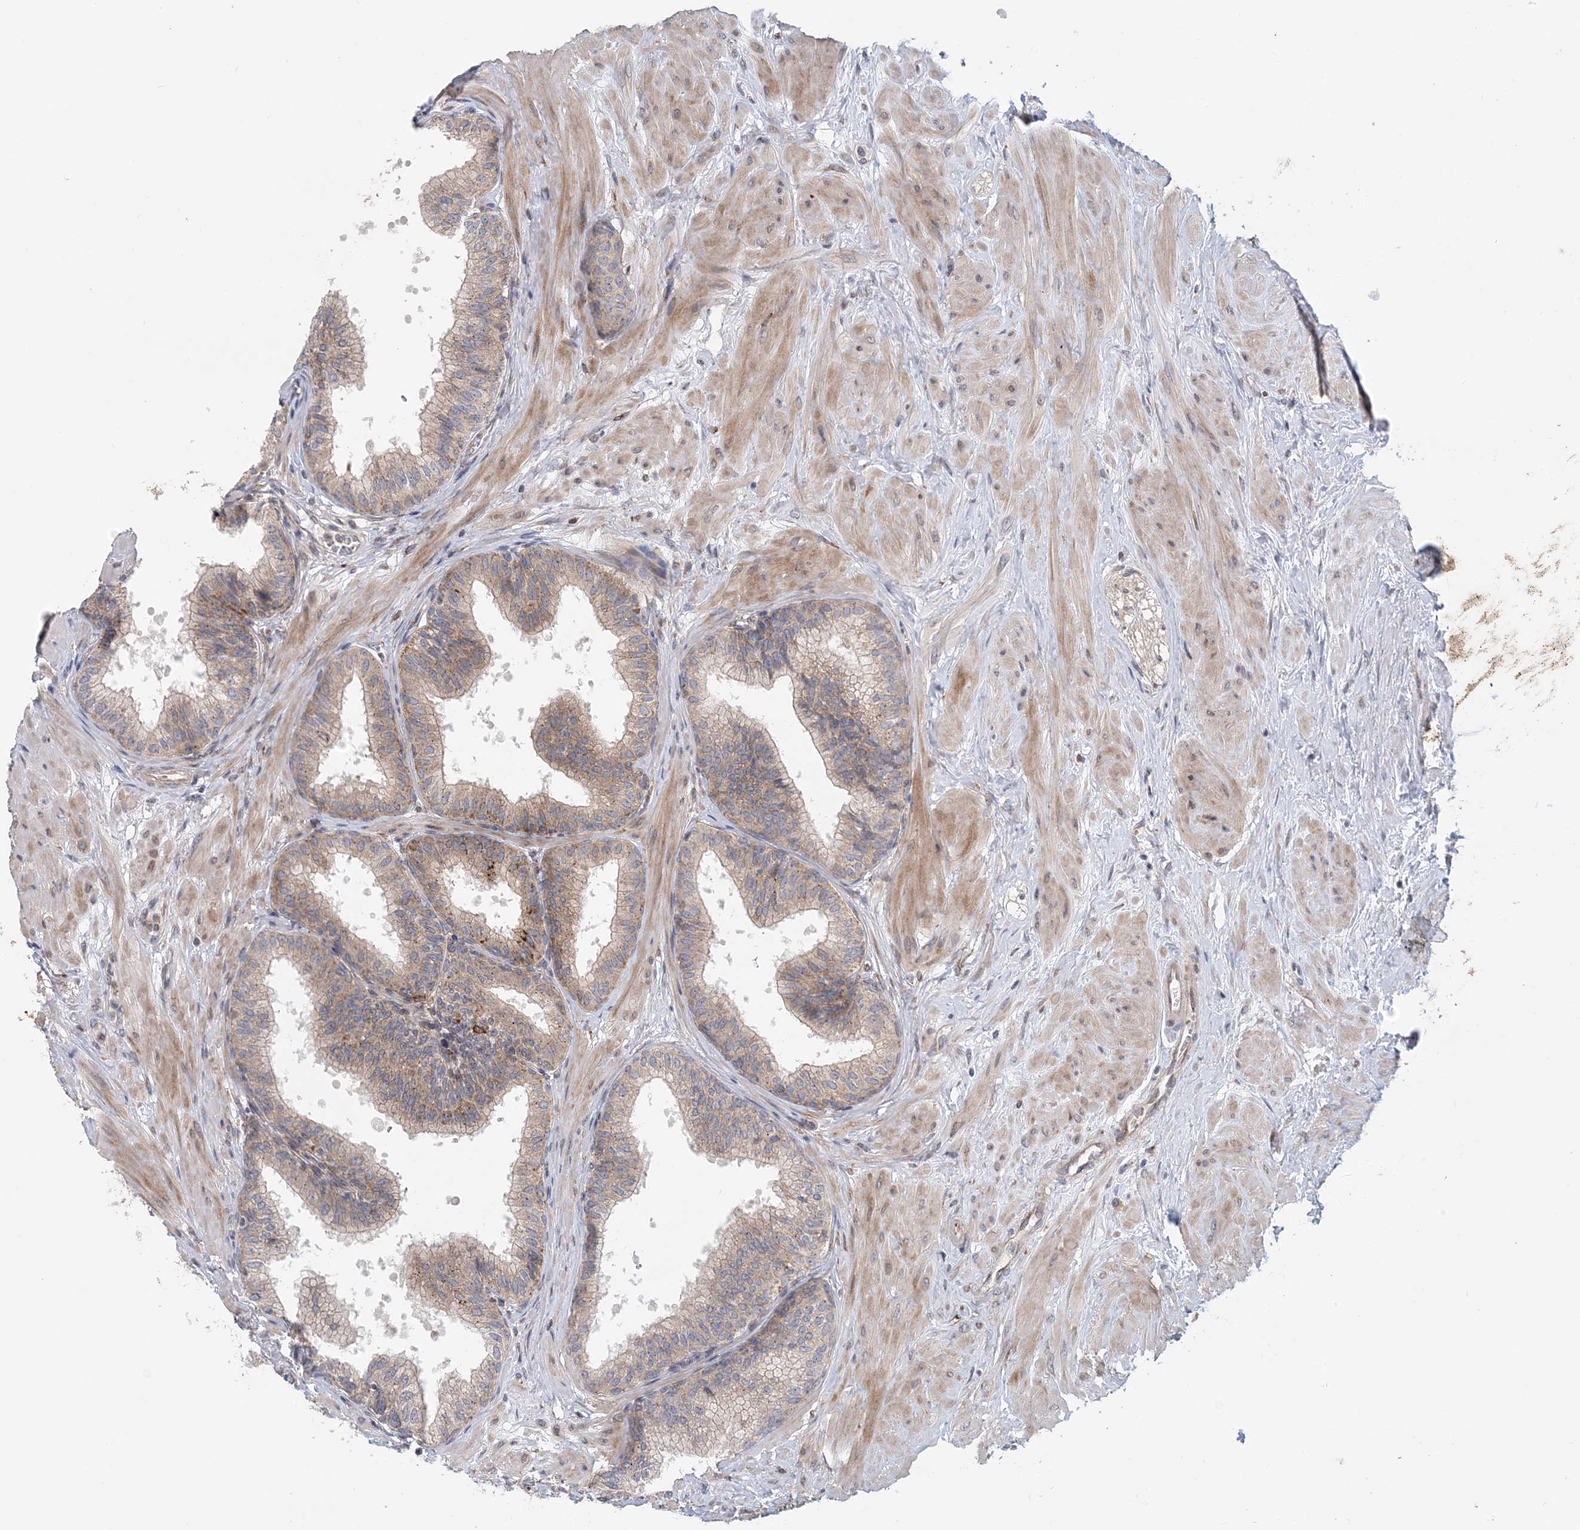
{"staining": {"intensity": "moderate", "quantity": ">75%", "location": "cytoplasmic/membranous"}, "tissue": "prostate", "cell_type": "Glandular cells", "image_type": "normal", "snomed": [{"axis": "morphology", "description": "Normal tissue, NOS"}, {"axis": "topography", "description": "Prostate"}], "caption": "IHC of unremarkable prostate reveals medium levels of moderate cytoplasmic/membranous staining in about >75% of glandular cells. (DAB = brown stain, brightfield microscopy at high magnification).", "gene": "PCYOX1L", "patient": {"sex": "male", "age": 60}}